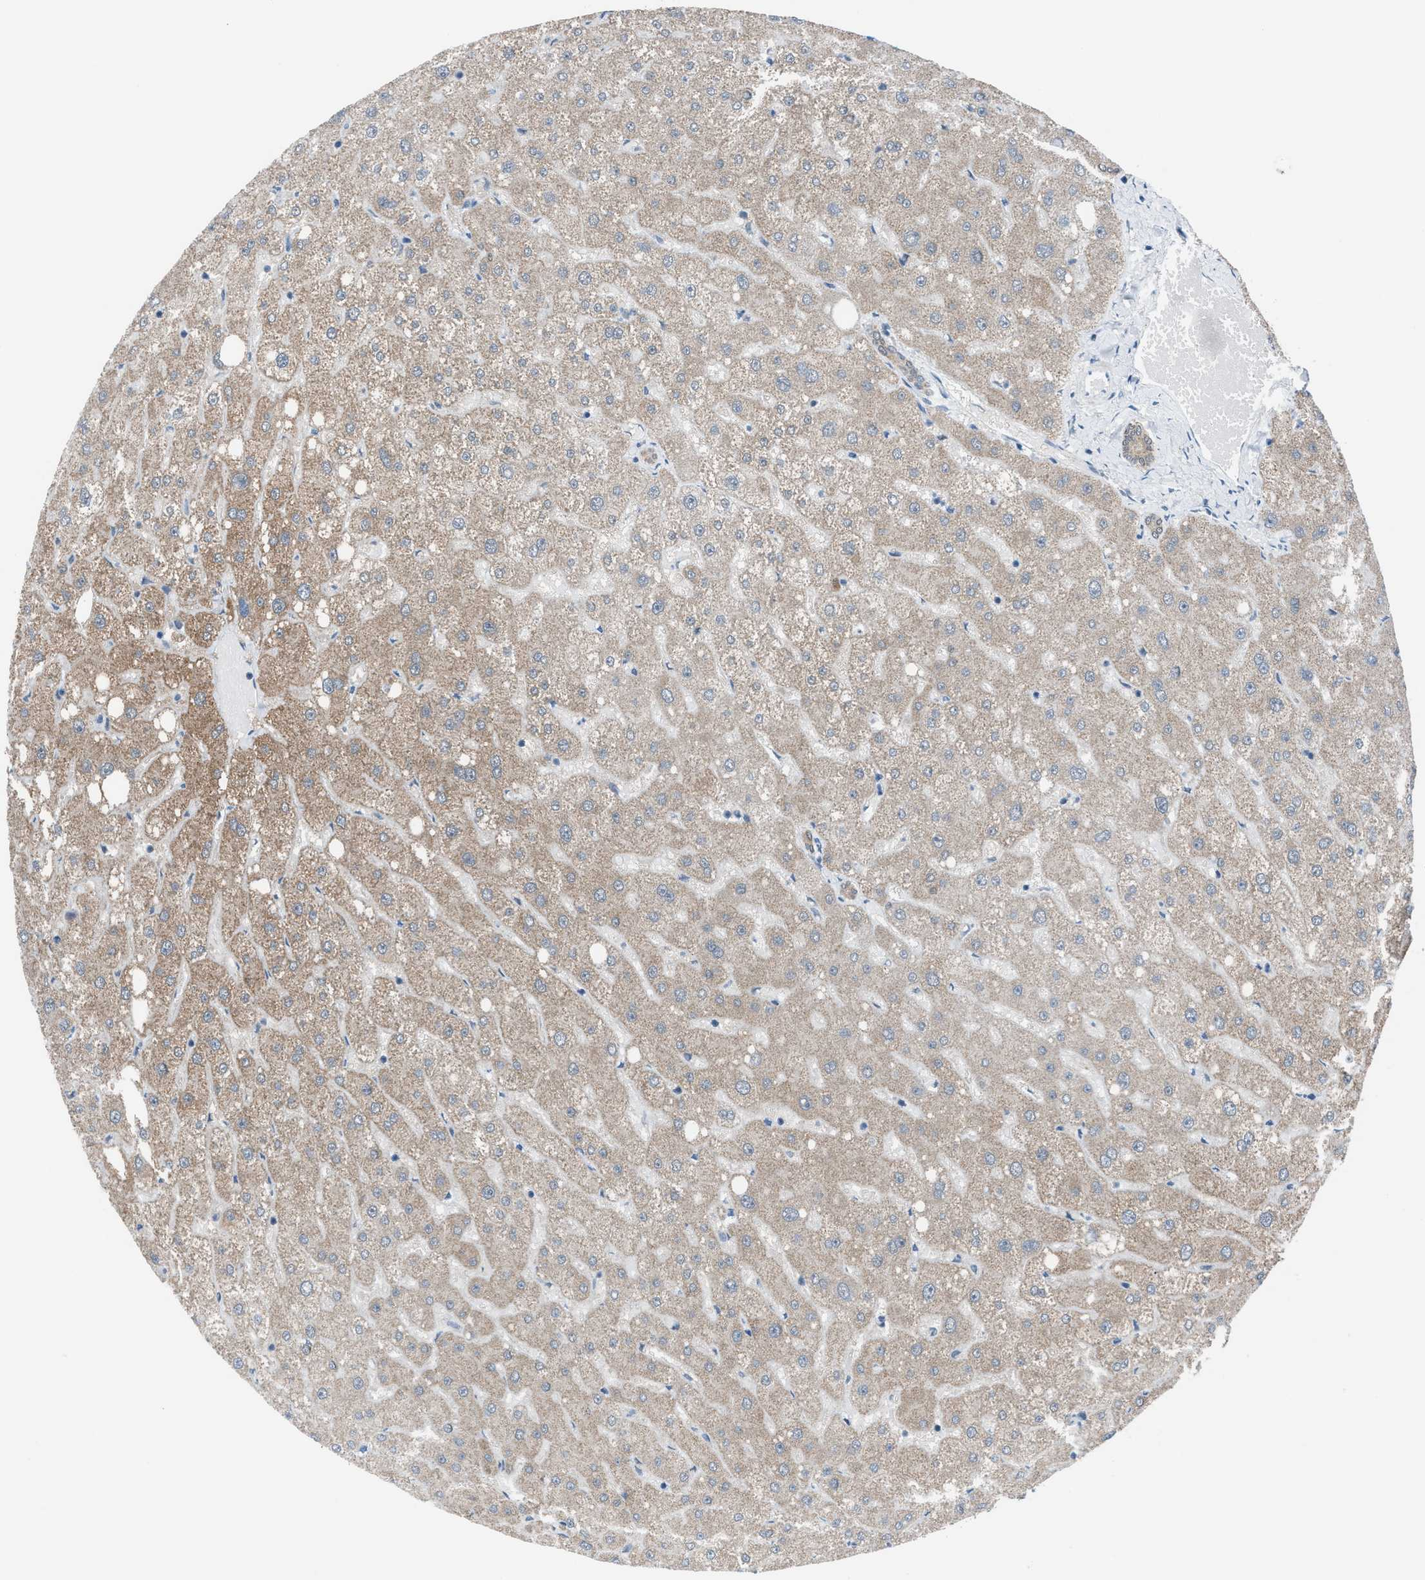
{"staining": {"intensity": "weak", "quantity": ">75%", "location": "cytoplasmic/membranous"}, "tissue": "liver", "cell_type": "Cholangiocytes", "image_type": "normal", "snomed": [{"axis": "morphology", "description": "Normal tissue, NOS"}, {"axis": "topography", "description": "Liver"}], "caption": "Liver stained with DAB (3,3'-diaminobenzidine) immunohistochemistry shows low levels of weak cytoplasmic/membranous expression in about >75% of cholangiocytes.", "gene": "ANAPC11", "patient": {"sex": "male", "age": 73}}